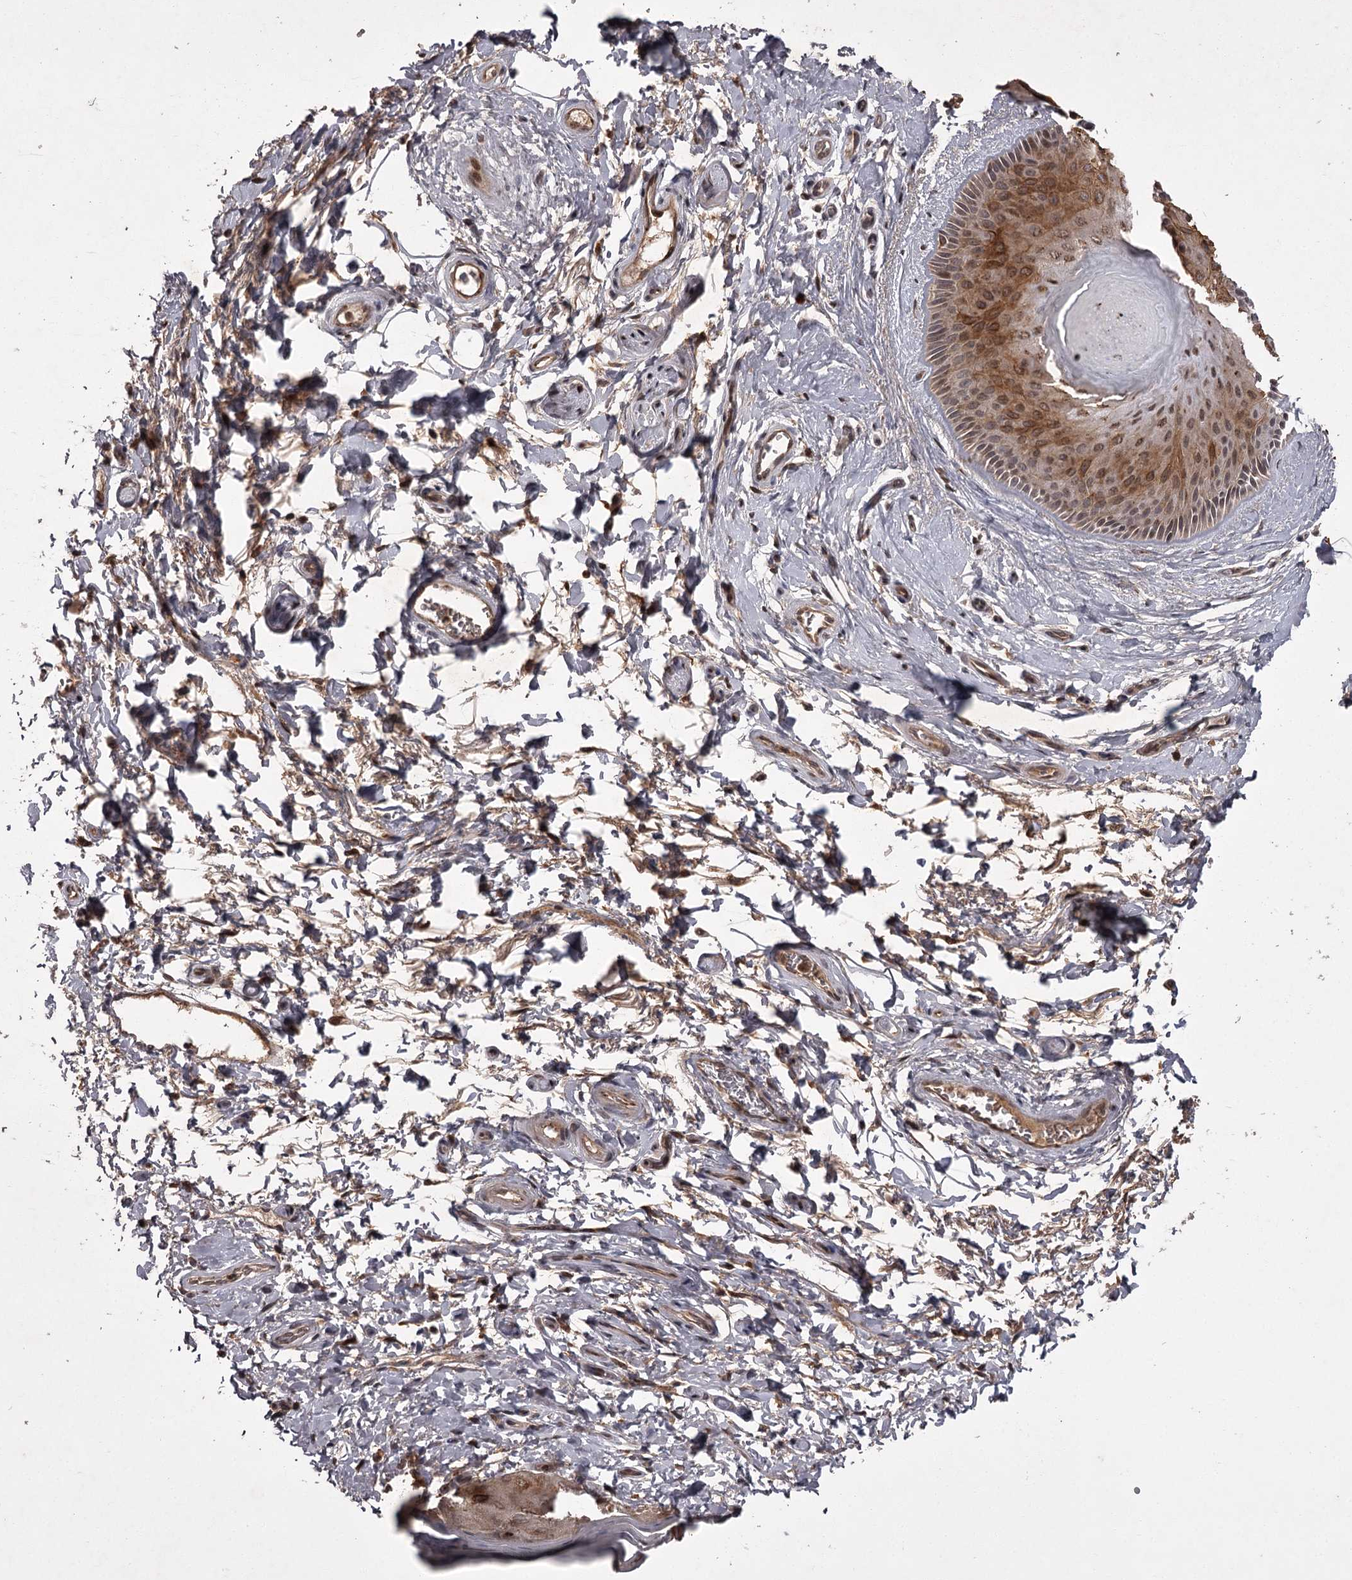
{"staining": {"intensity": "strong", "quantity": "25%-75%", "location": "cytoplasmic/membranous,nuclear"}, "tissue": "skin", "cell_type": "Epidermal cells", "image_type": "normal", "snomed": [{"axis": "morphology", "description": "Normal tissue, NOS"}, {"axis": "topography", "description": "Anal"}], "caption": "Human skin stained with a brown dye demonstrates strong cytoplasmic/membranous,nuclear positive positivity in about 25%-75% of epidermal cells.", "gene": "TBC1D23", "patient": {"sex": "male", "age": 44}}